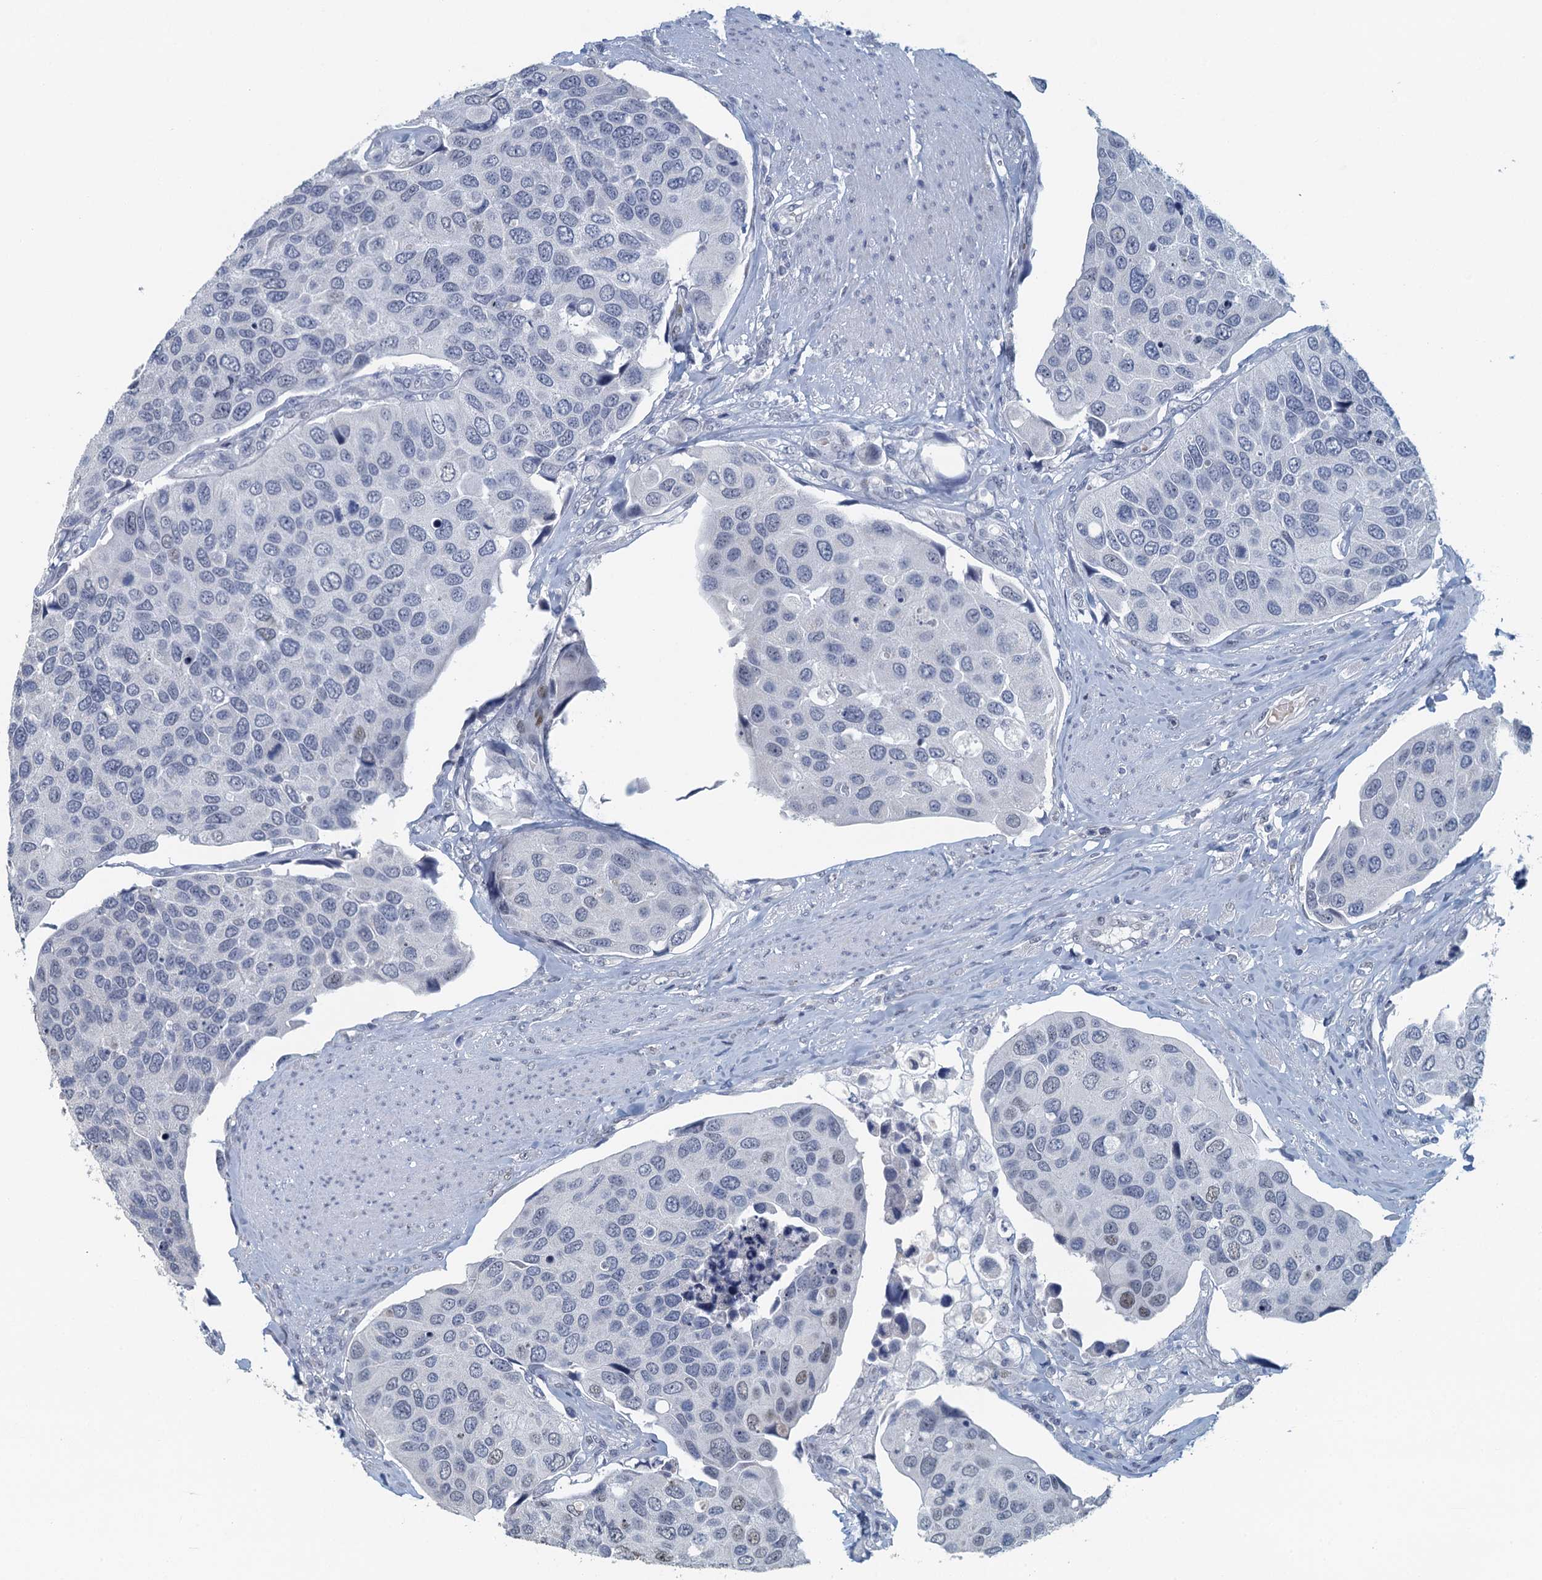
{"staining": {"intensity": "negative", "quantity": "none", "location": "none"}, "tissue": "urothelial cancer", "cell_type": "Tumor cells", "image_type": "cancer", "snomed": [{"axis": "morphology", "description": "Urothelial carcinoma, High grade"}, {"axis": "topography", "description": "Urinary bladder"}], "caption": "There is no significant positivity in tumor cells of urothelial cancer.", "gene": "TTLL9", "patient": {"sex": "male", "age": 74}}